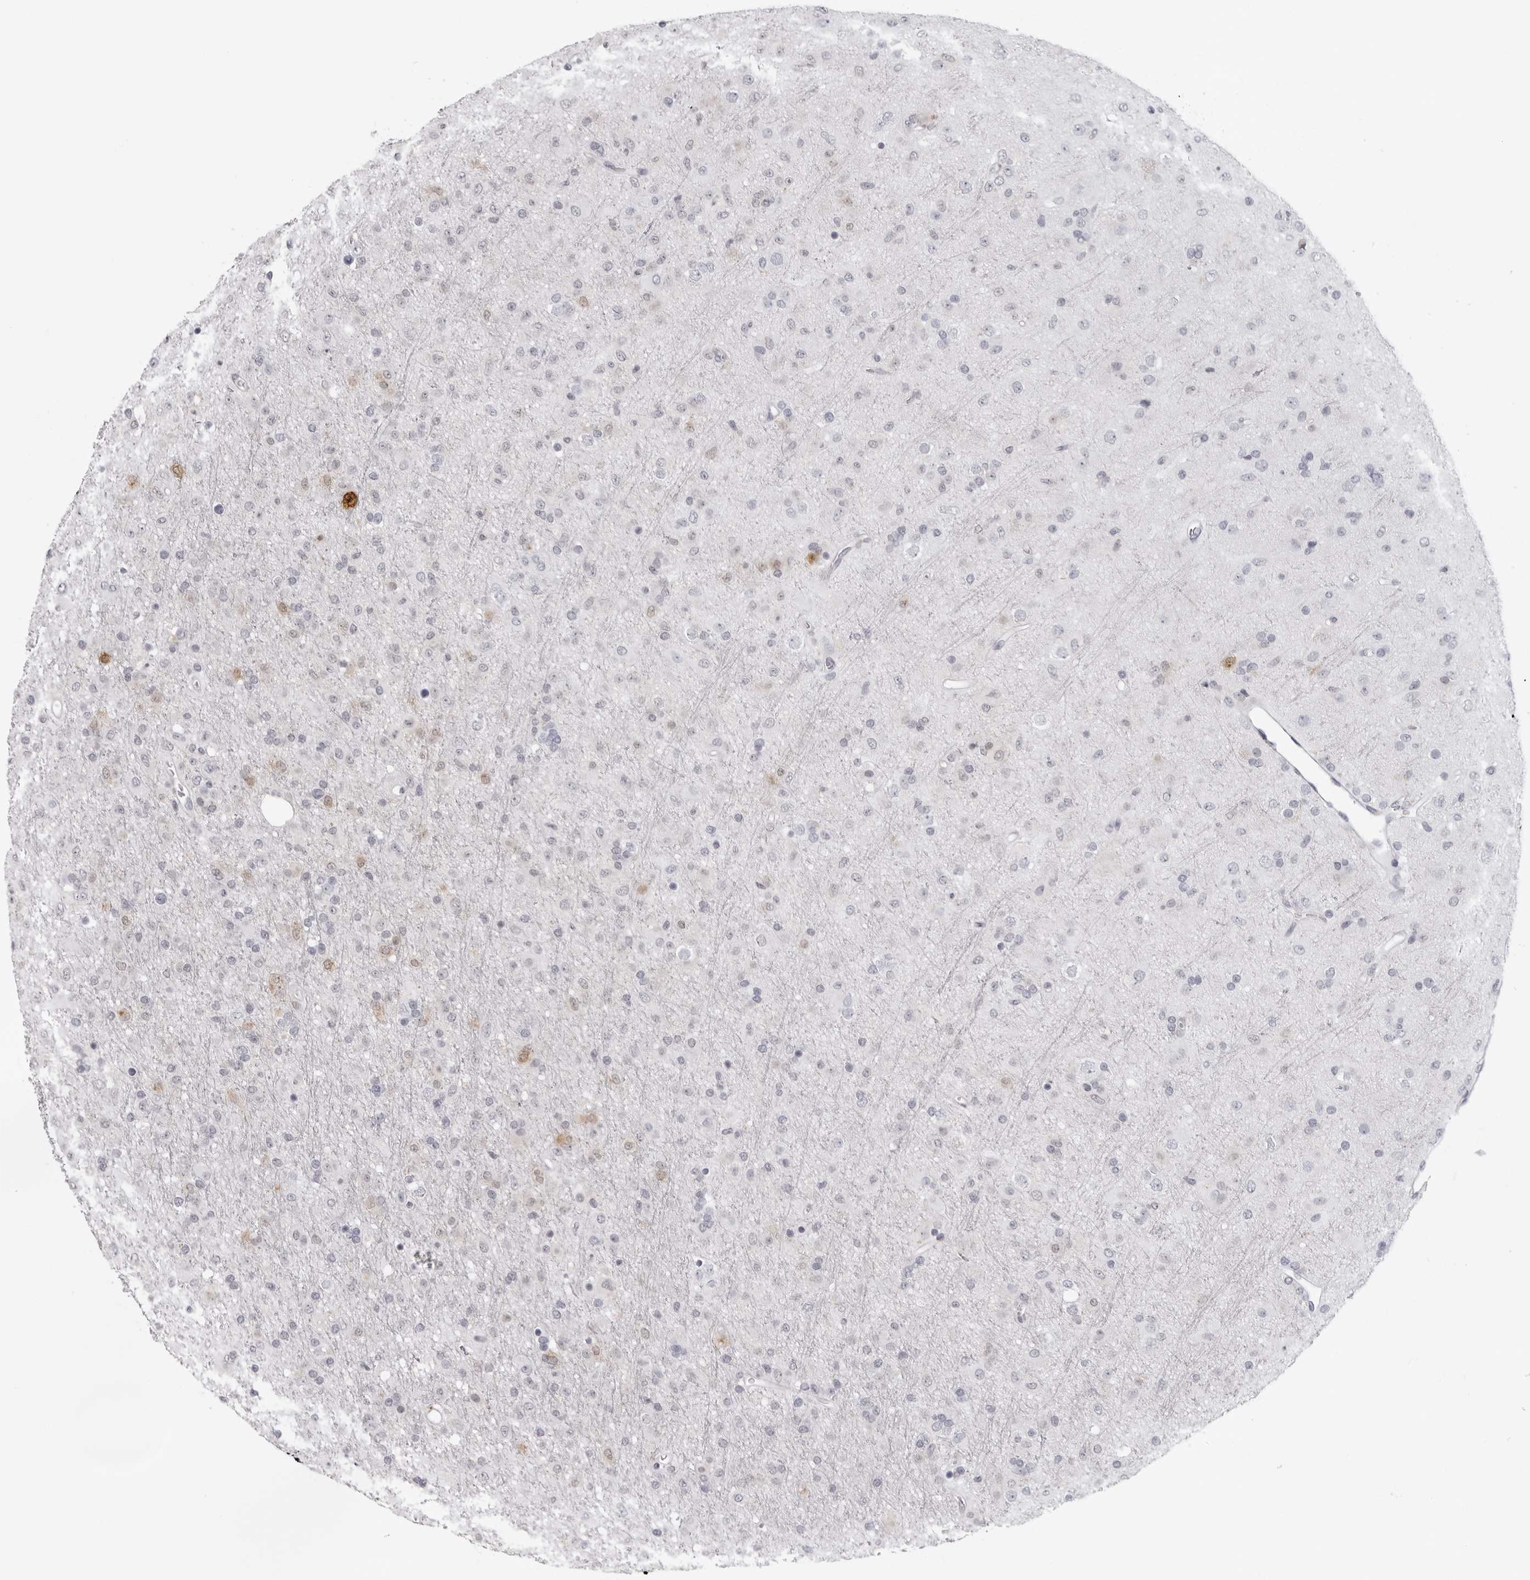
{"staining": {"intensity": "negative", "quantity": "none", "location": "none"}, "tissue": "glioma", "cell_type": "Tumor cells", "image_type": "cancer", "snomed": [{"axis": "morphology", "description": "Glioma, malignant, Low grade"}, {"axis": "topography", "description": "Brain"}], "caption": "IHC photomicrograph of neoplastic tissue: malignant glioma (low-grade) stained with DAB reveals no significant protein staining in tumor cells. Nuclei are stained in blue.", "gene": "DNALI1", "patient": {"sex": "male", "age": 65}}